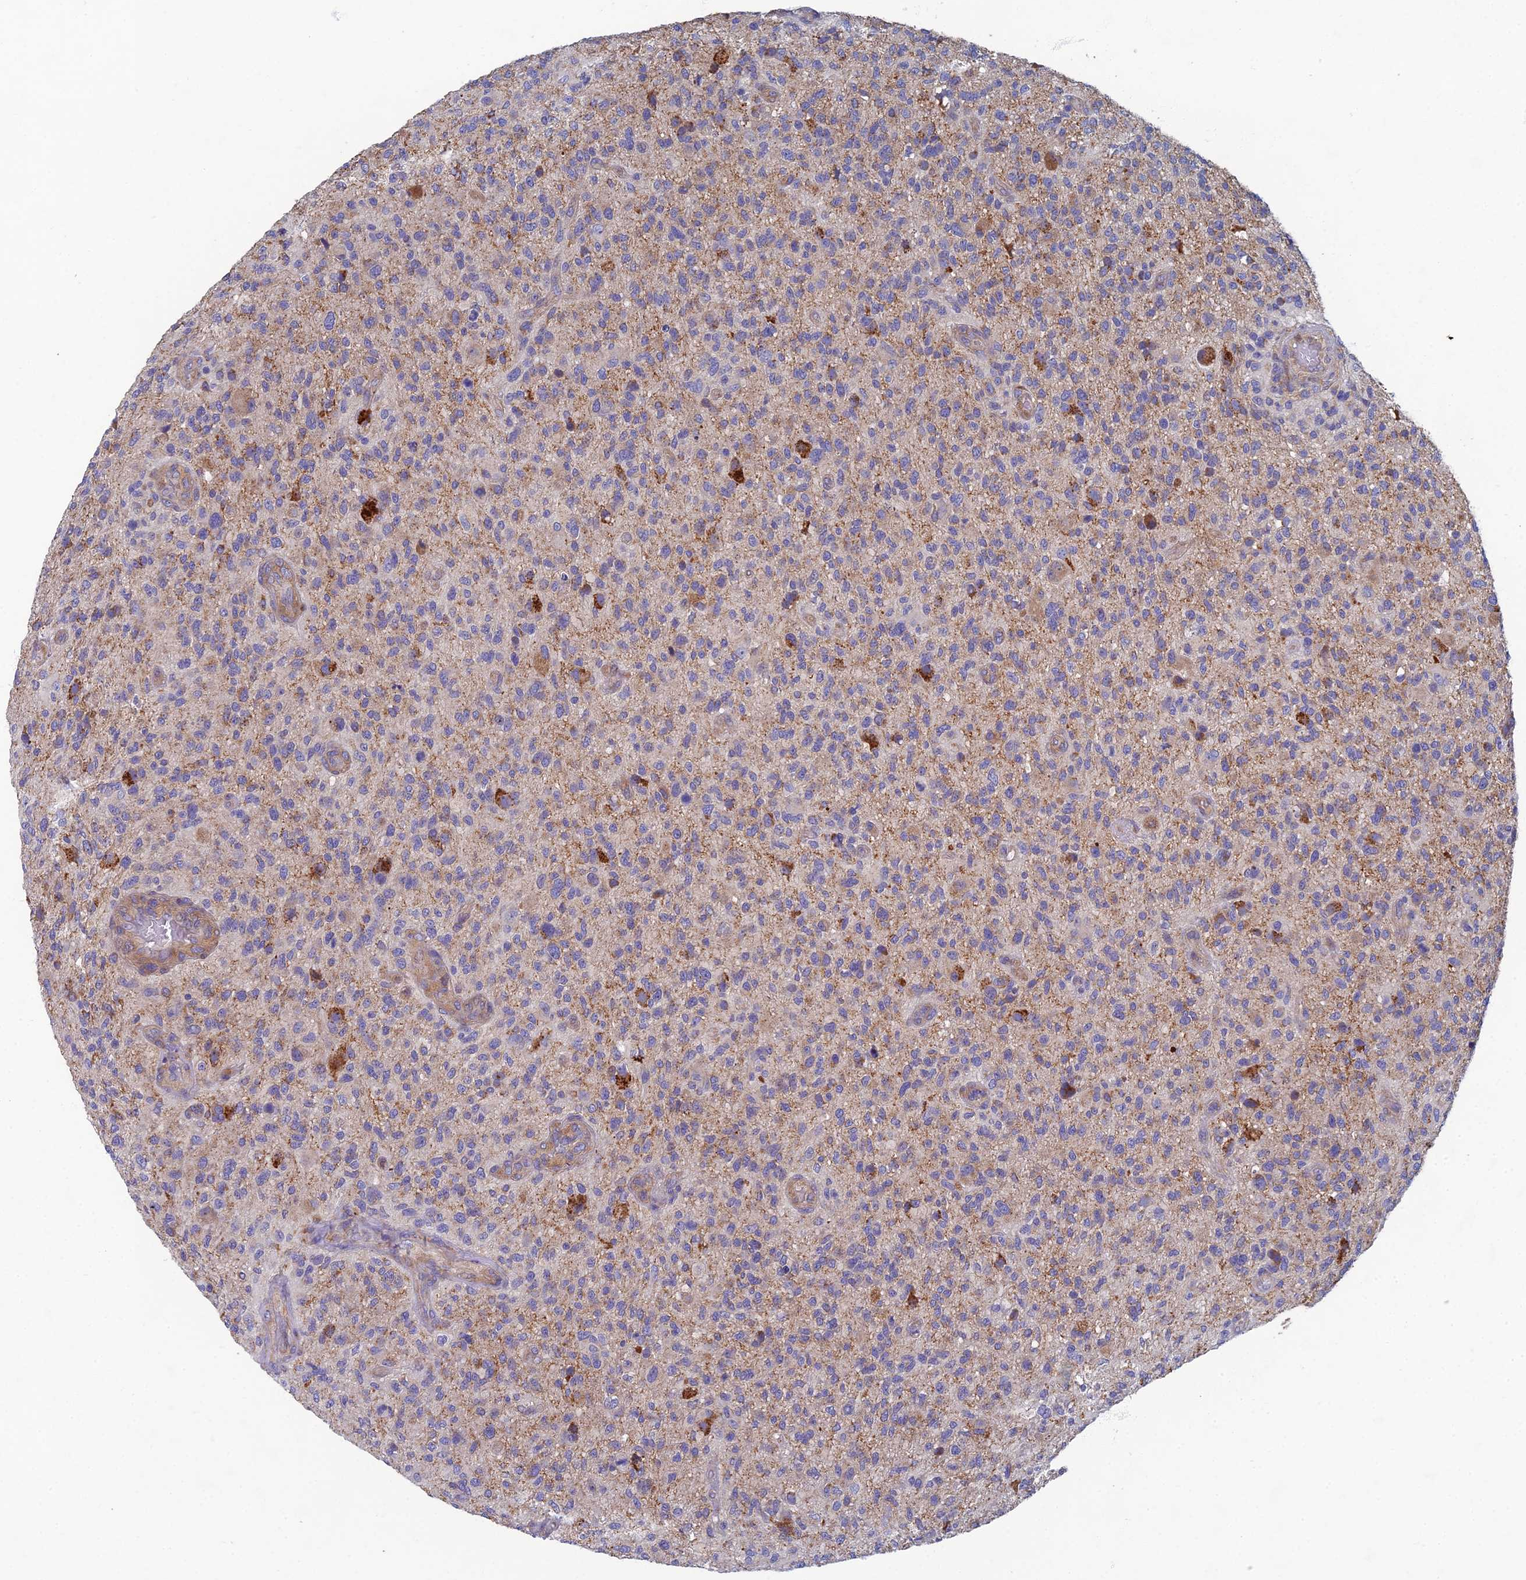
{"staining": {"intensity": "weak", "quantity": "25%-75%", "location": "cytoplasmic/membranous"}, "tissue": "glioma", "cell_type": "Tumor cells", "image_type": "cancer", "snomed": [{"axis": "morphology", "description": "Glioma, malignant, High grade"}, {"axis": "topography", "description": "Brain"}], "caption": "Human glioma stained with a brown dye shows weak cytoplasmic/membranous positive positivity in about 25%-75% of tumor cells.", "gene": "RNASEK", "patient": {"sex": "male", "age": 47}}